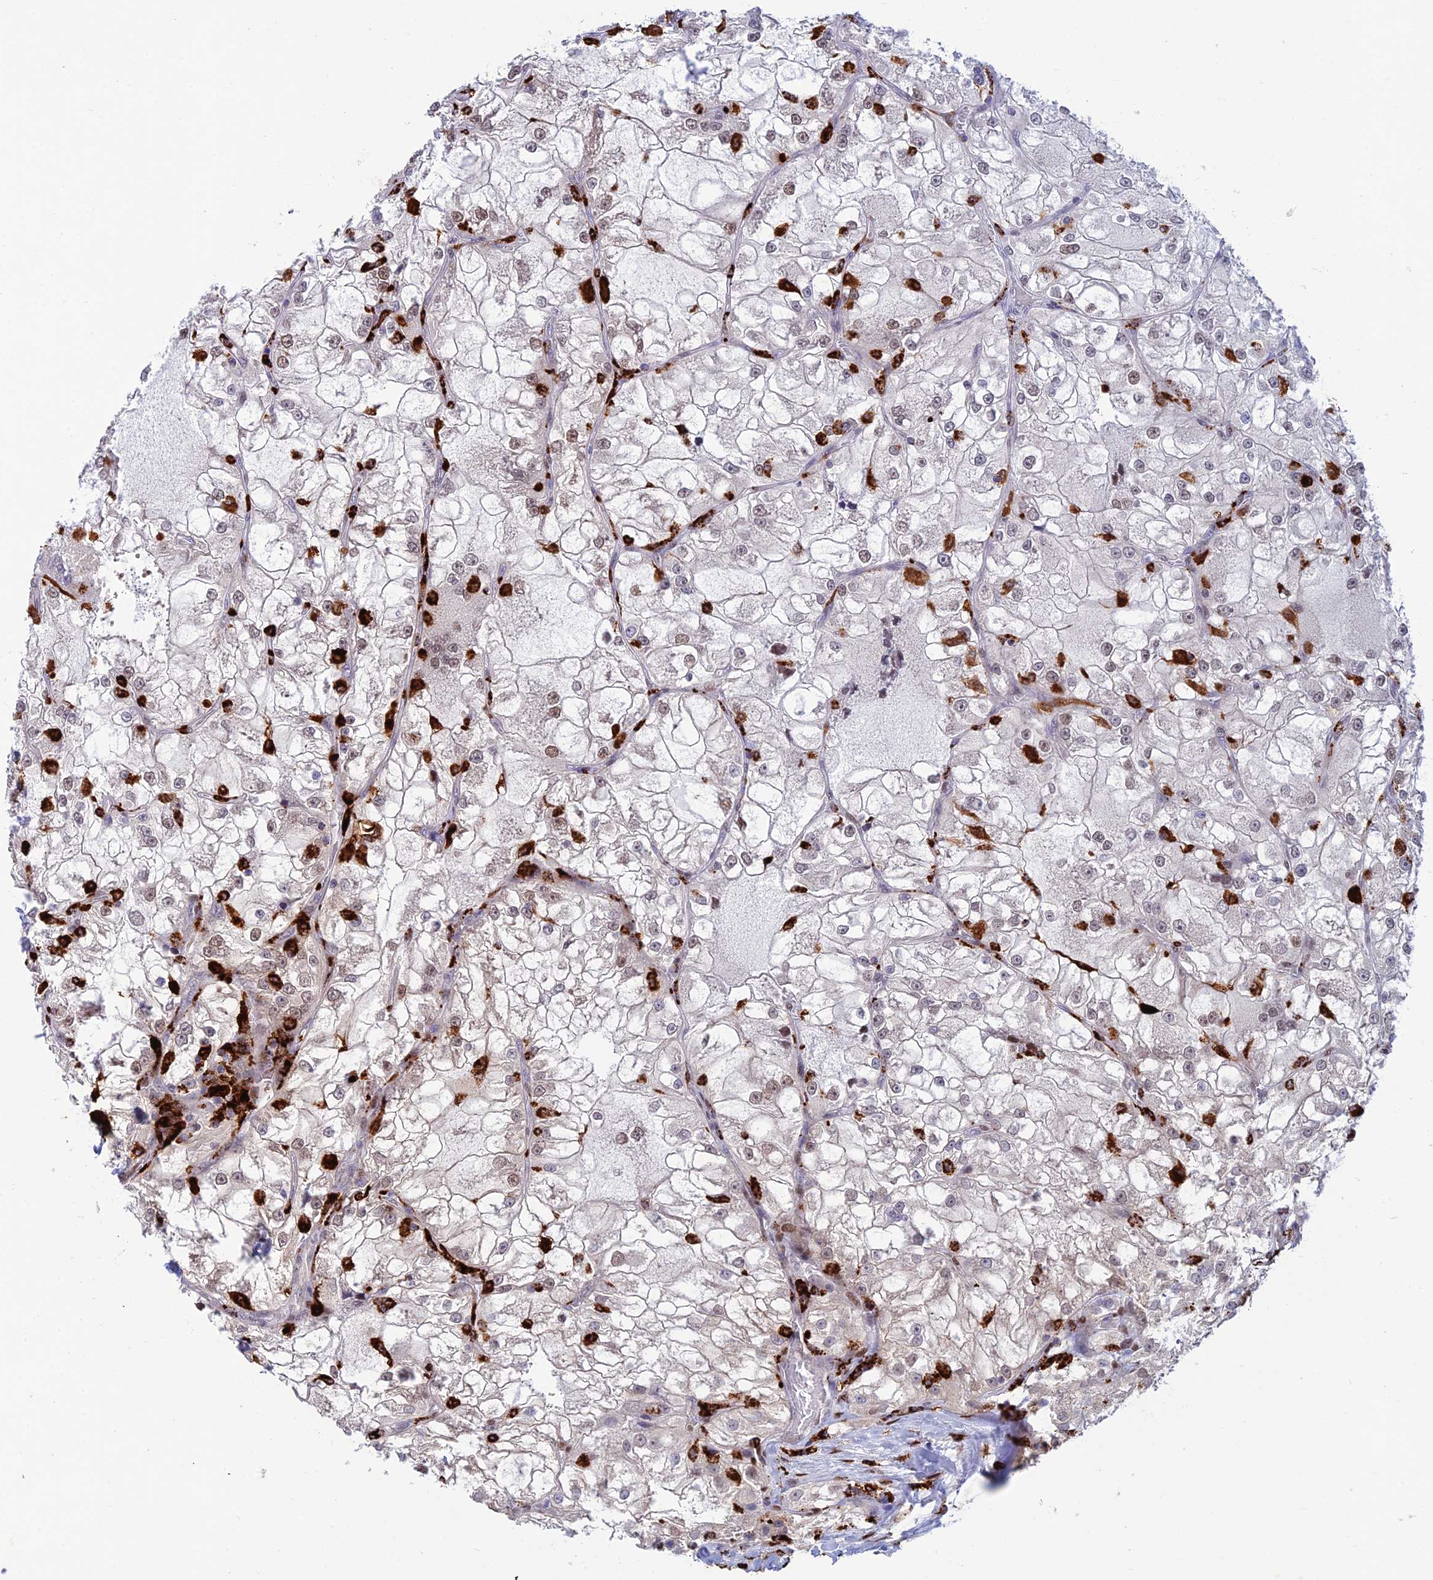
{"staining": {"intensity": "weak", "quantity": ">75%", "location": "nuclear"}, "tissue": "renal cancer", "cell_type": "Tumor cells", "image_type": "cancer", "snomed": [{"axis": "morphology", "description": "Adenocarcinoma, NOS"}, {"axis": "topography", "description": "Kidney"}], "caption": "About >75% of tumor cells in renal adenocarcinoma show weak nuclear protein positivity as visualized by brown immunohistochemical staining.", "gene": "HIC1", "patient": {"sex": "female", "age": 72}}